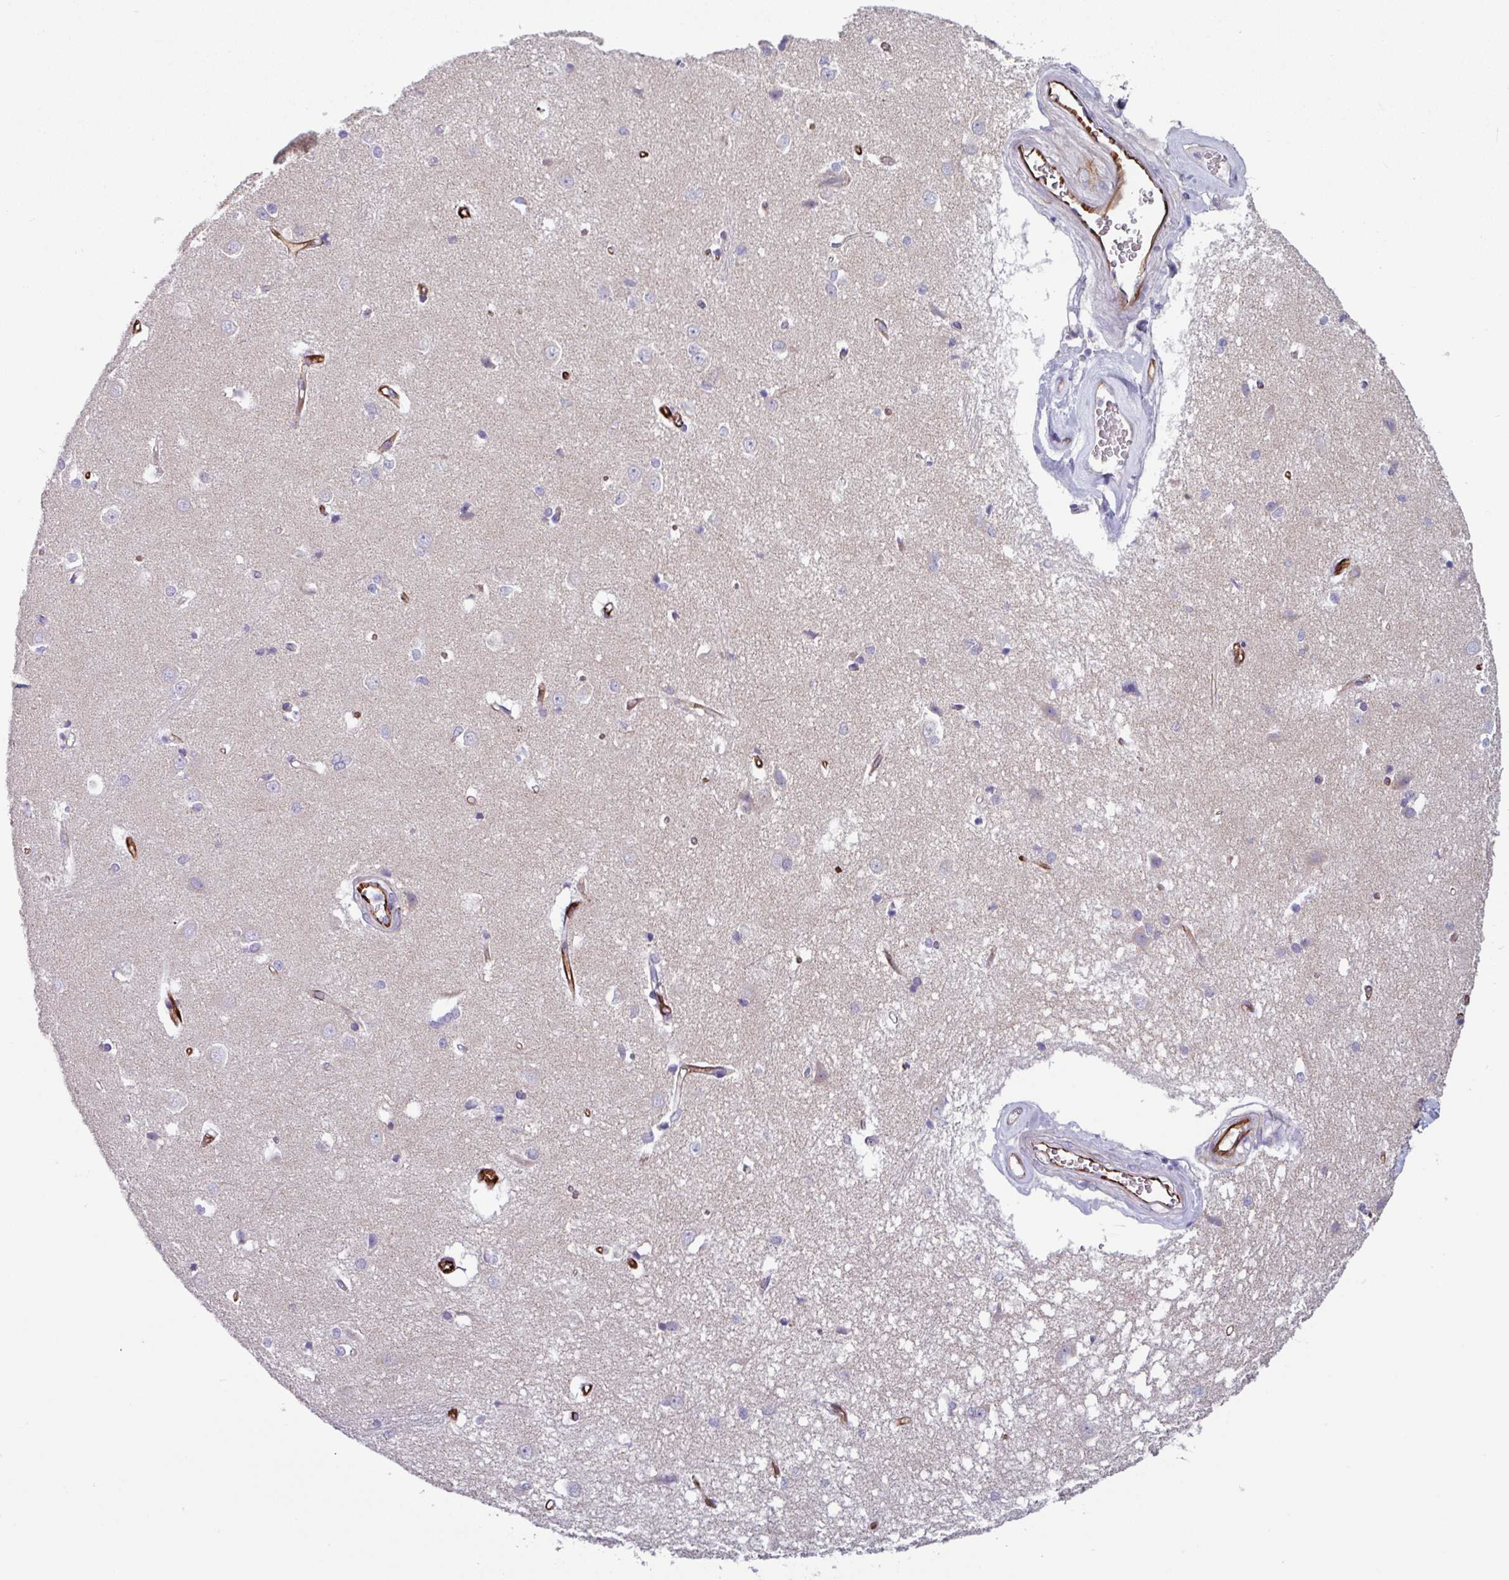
{"staining": {"intensity": "negative", "quantity": "none", "location": "none"}, "tissue": "caudate", "cell_type": "Glial cells", "image_type": "normal", "snomed": [{"axis": "morphology", "description": "Normal tissue, NOS"}, {"axis": "topography", "description": "Lateral ventricle wall"}], "caption": "IHC of normal caudate demonstrates no positivity in glial cells. (Stains: DAB IHC with hematoxylin counter stain, Microscopy: brightfield microscopy at high magnification).", "gene": "BTD", "patient": {"sex": "male", "age": 37}}